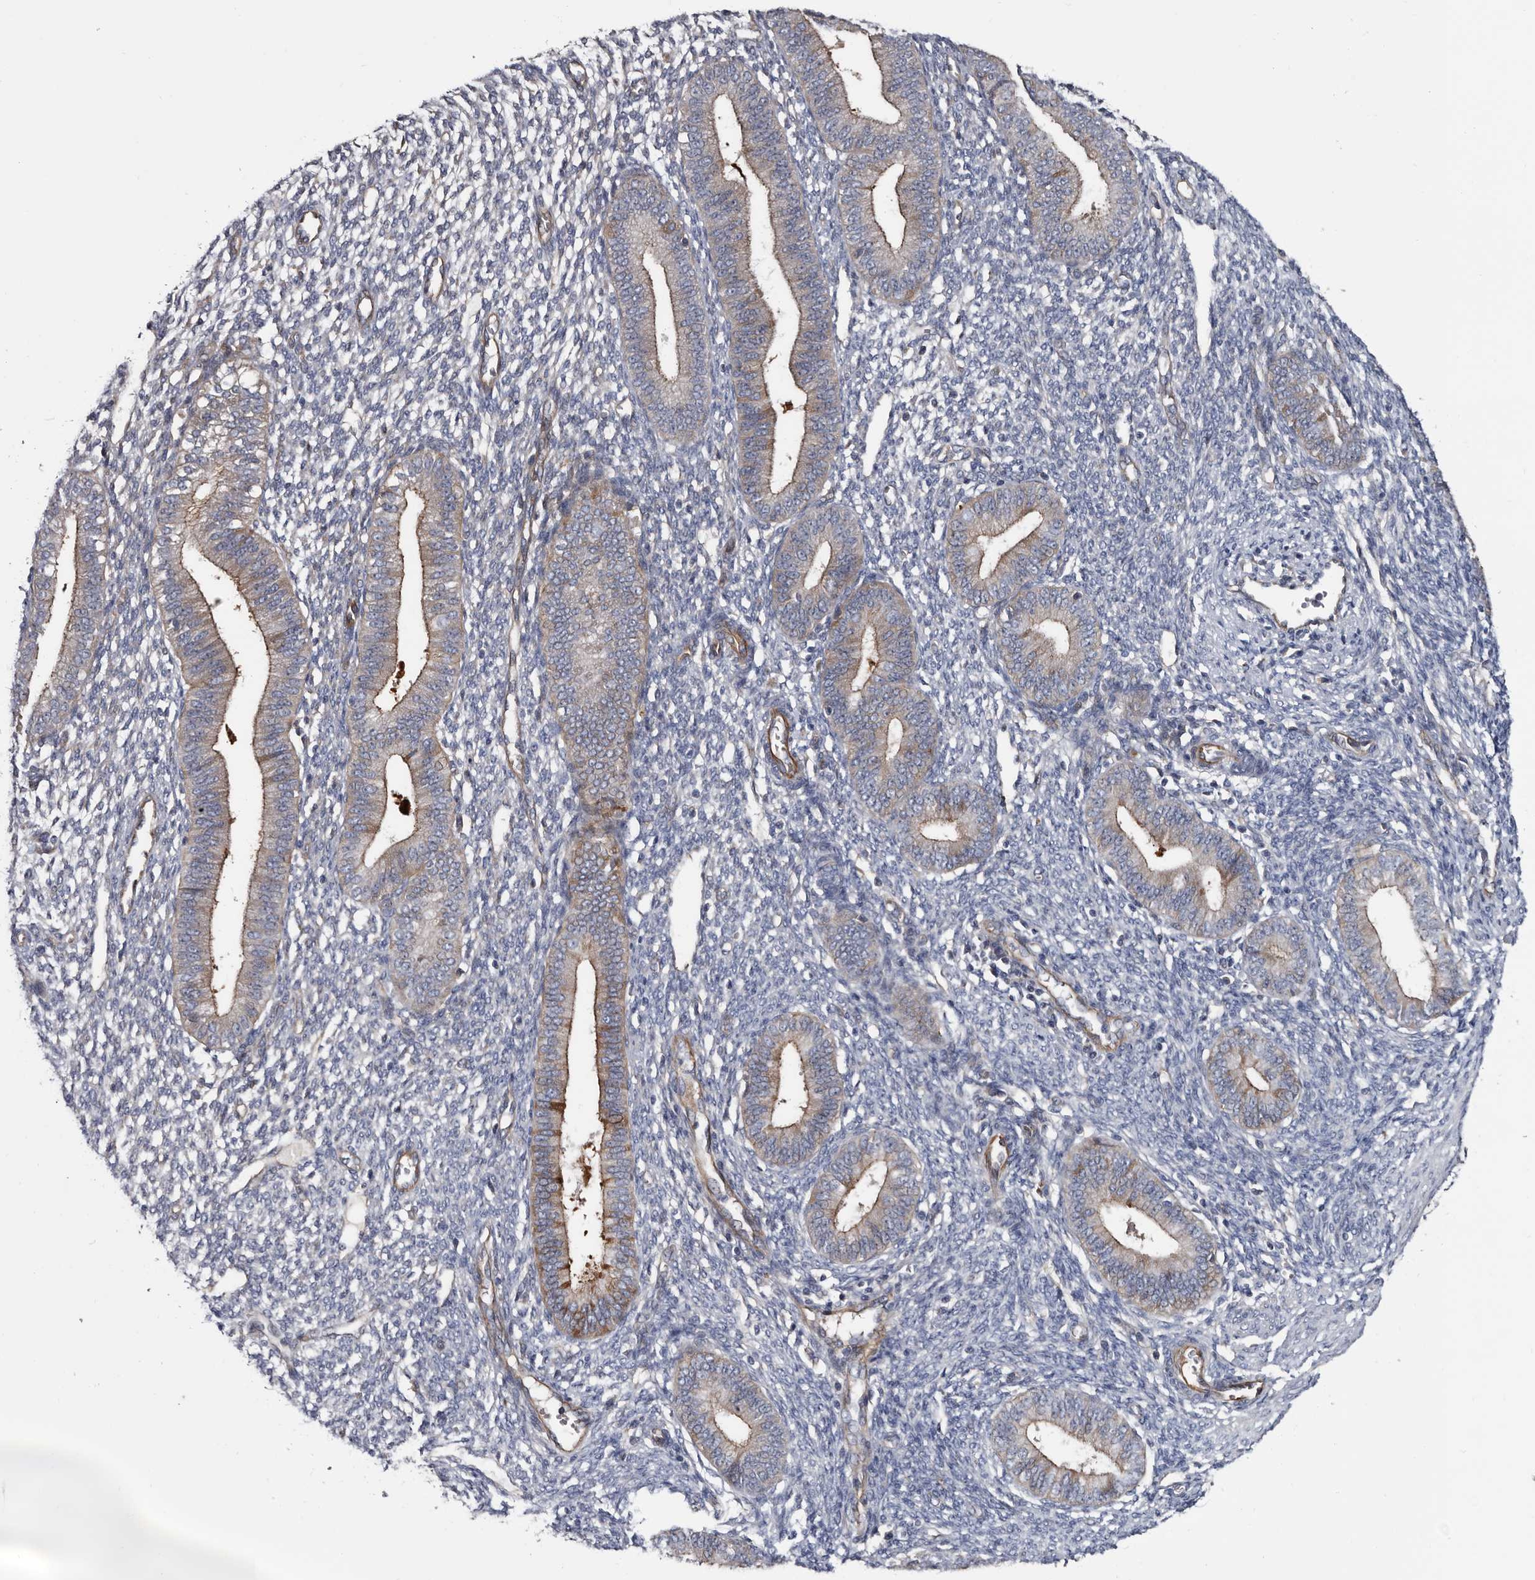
{"staining": {"intensity": "negative", "quantity": "none", "location": "none"}, "tissue": "endometrium", "cell_type": "Cells in endometrial stroma", "image_type": "normal", "snomed": [{"axis": "morphology", "description": "Normal tissue, NOS"}, {"axis": "topography", "description": "Endometrium"}], "caption": "This is a image of immunohistochemistry staining of unremarkable endometrium, which shows no staining in cells in endometrial stroma. (Immunohistochemistry (ihc), brightfield microscopy, high magnification).", "gene": "TSPAN17", "patient": {"sex": "female", "age": 46}}